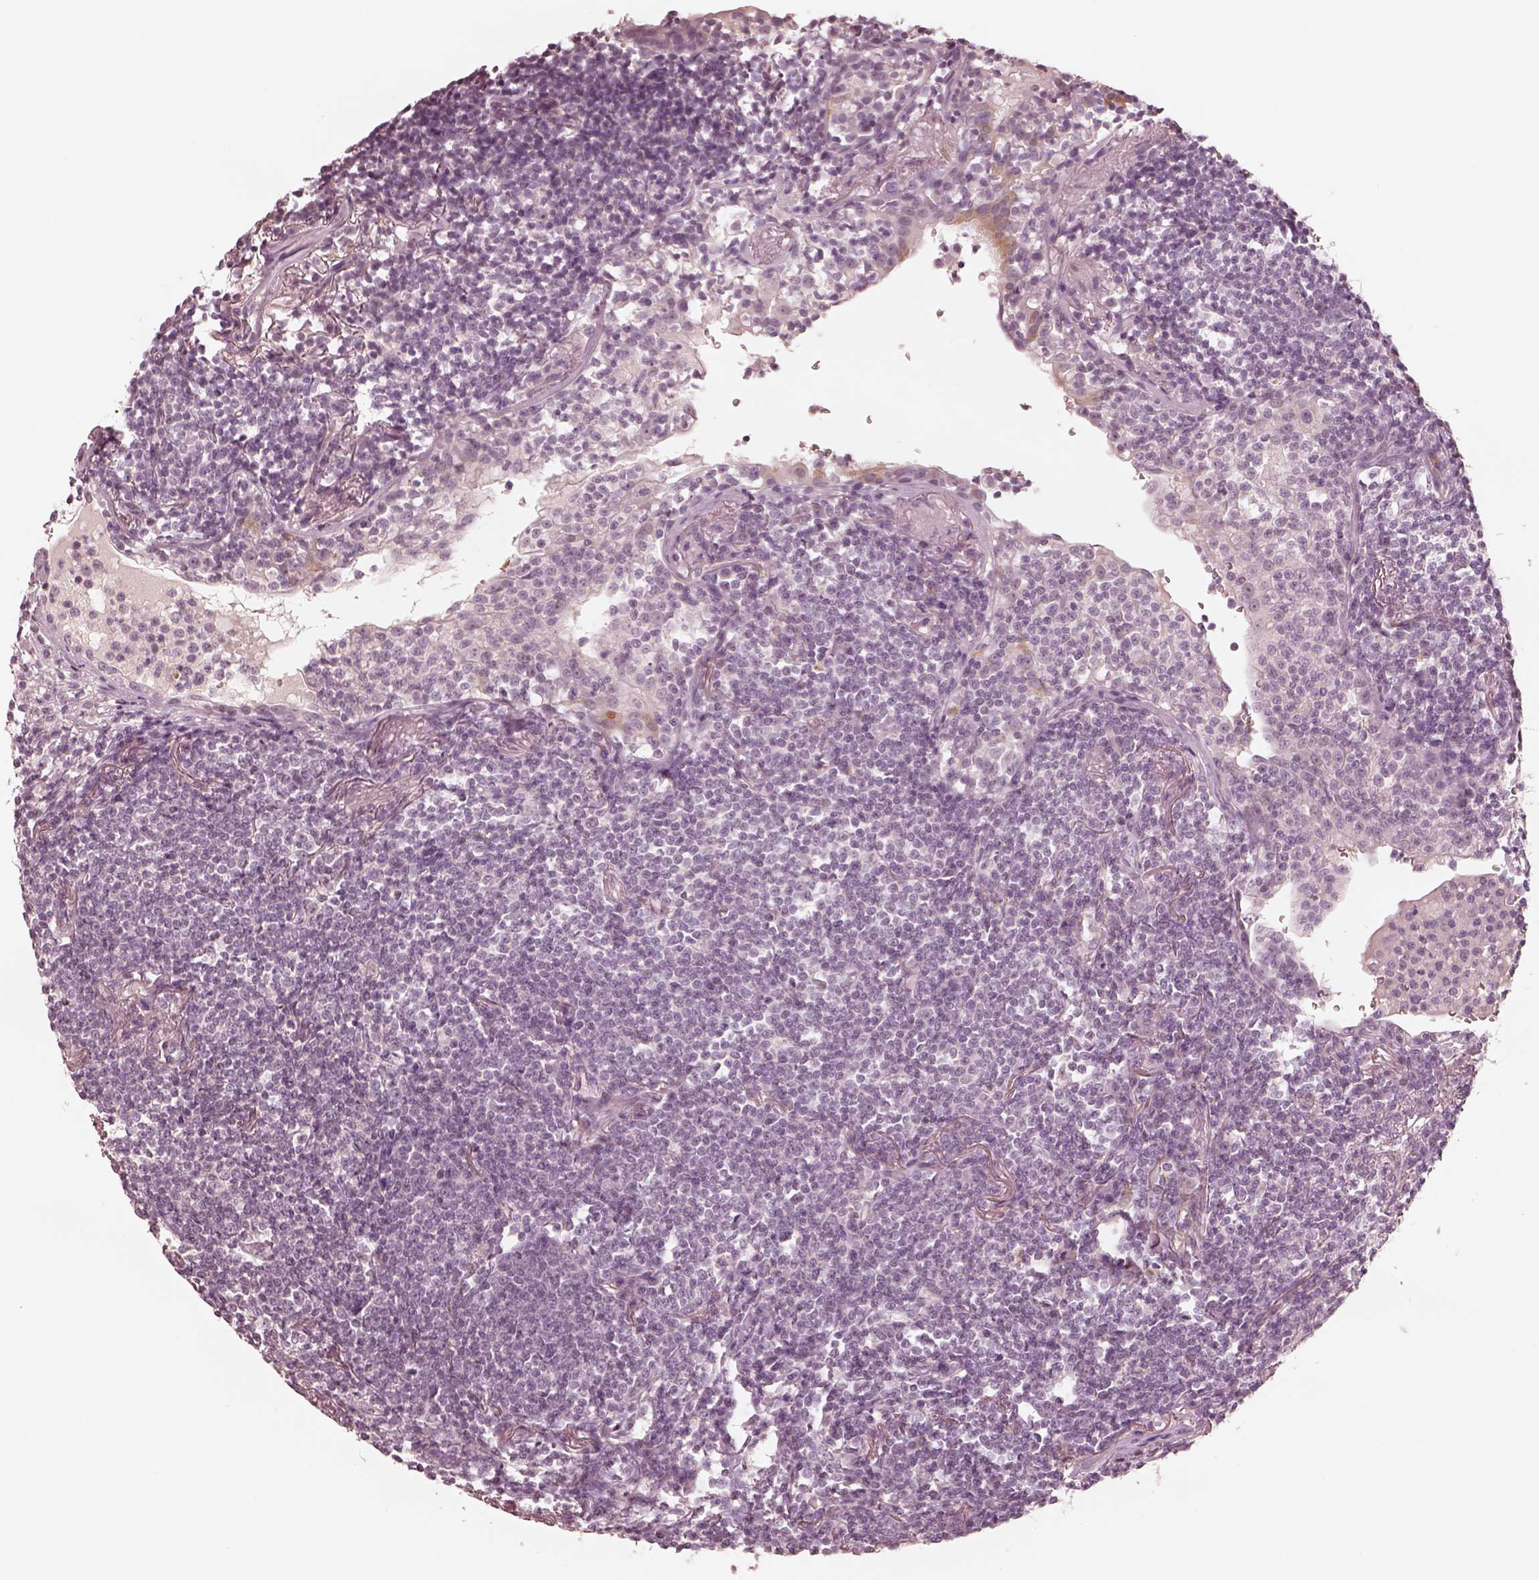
{"staining": {"intensity": "negative", "quantity": "none", "location": "none"}, "tissue": "lymphoma", "cell_type": "Tumor cells", "image_type": "cancer", "snomed": [{"axis": "morphology", "description": "Malignant lymphoma, non-Hodgkin's type, Low grade"}, {"axis": "topography", "description": "Lung"}], "caption": "An IHC histopathology image of lymphoma is shown. There is no staining in tumor cells of lymphoma.", "gene": "DNAAF9", "patient": {"sex": "female", "age": 71}}